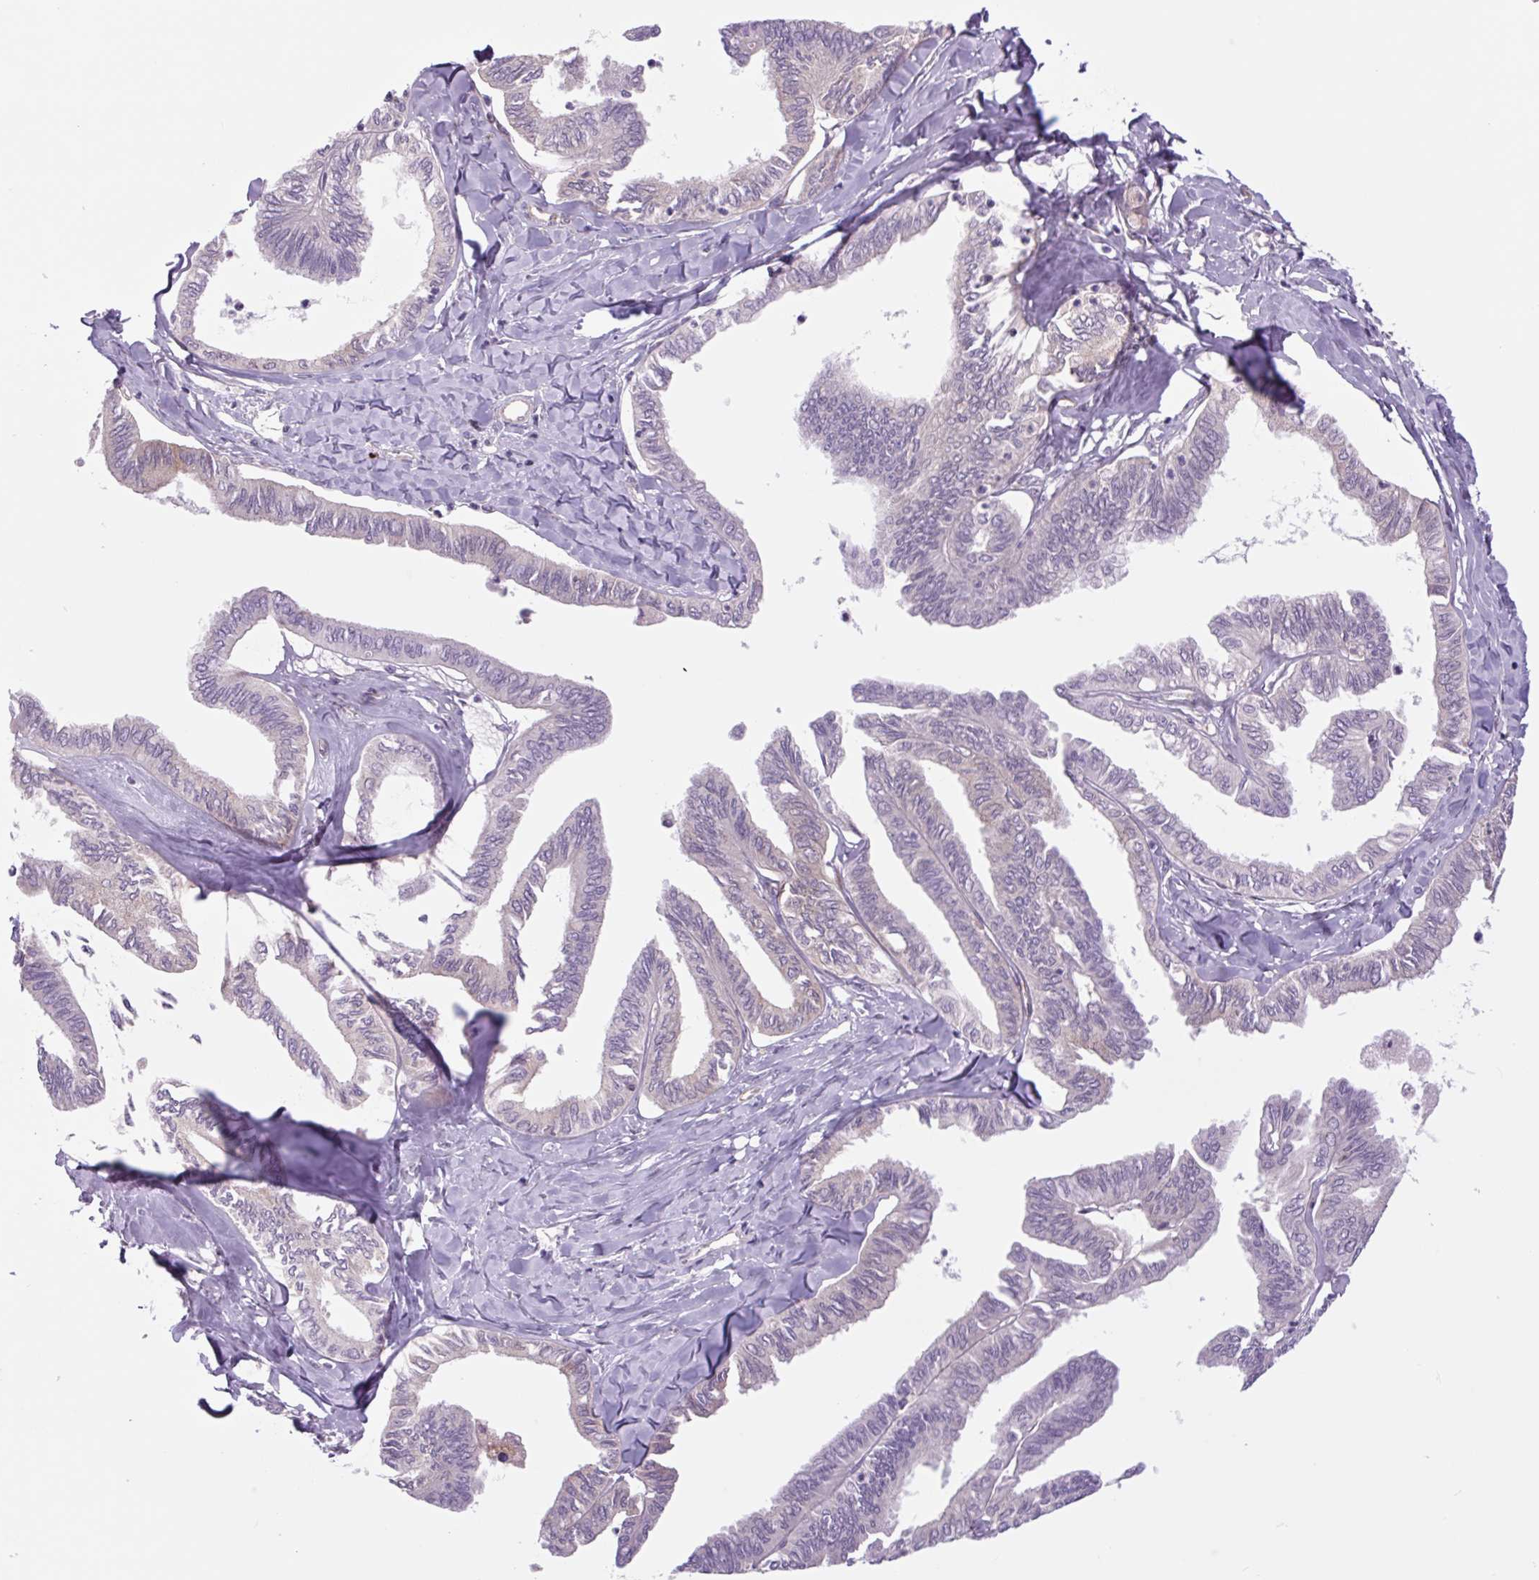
{"staining": {"intensity": "negative", "quantity": "none", "location": "none"}, "tissue": "ovarian cancer", "cell_type": "Tumor cells", "image_type": "cancer", "snomed": [{"axis": "morphology", "description": "Carcinoma, endometroid"}, {"axis": "topography", "description": "Ovary"}], "caption": "This image is of ovarian cancer stained with IHC to label a protein in brown with the nuclei are counter-stained blue. There is no expression in tumor cells.", "gene": "PLA2G4A", "patient": {"sex": "female", "age": 70}}